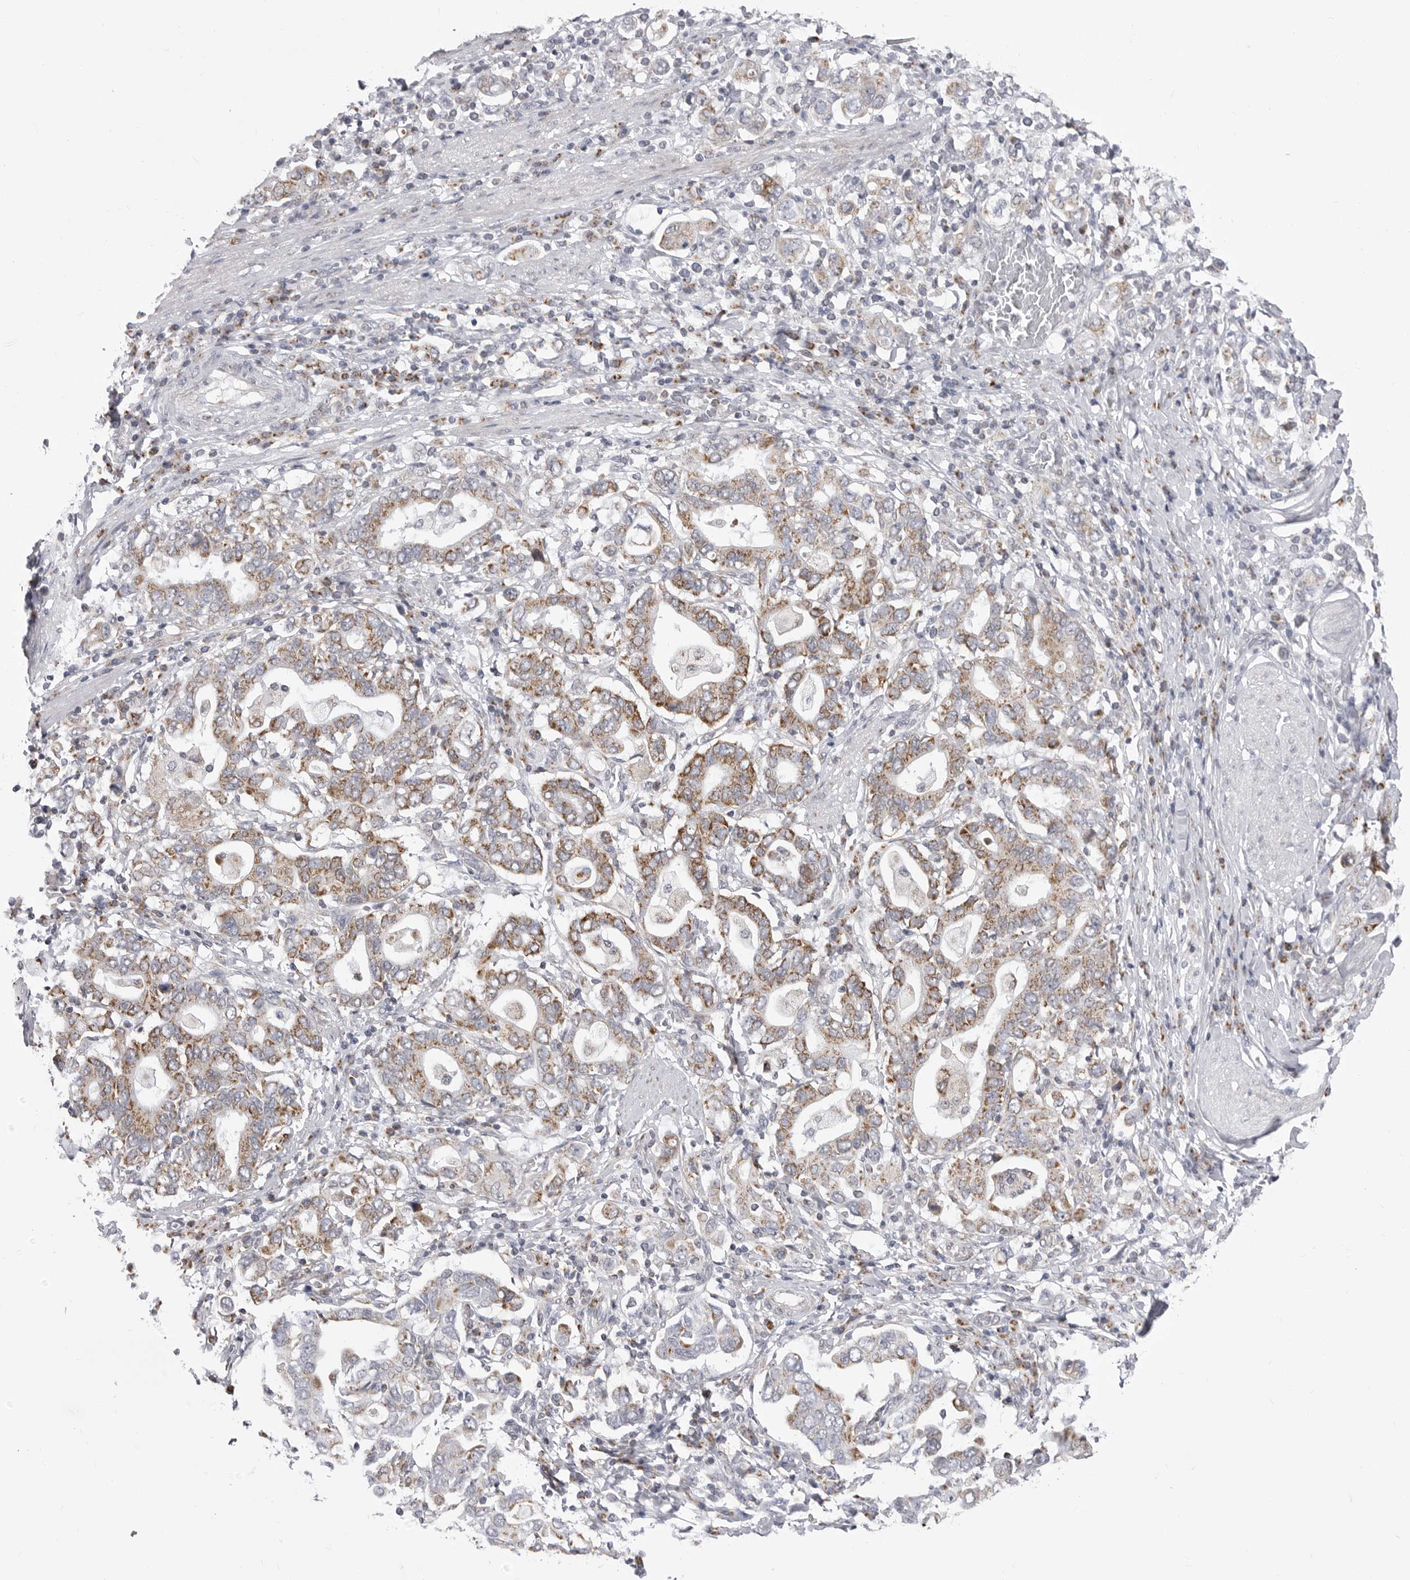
{"staining": {"intensity": "moderate", "quantity": "25%-75%", "location": "cytoplasmic/membranous"}, "tissue": "stomach cancer", "cell_type": "Tumor cells", "image_type": "cancer", "snomed": [{"axis": "morphology", "description": "Adenocarcinoma, NOS"}, {"axis": "topography", "description": "Stomach, upper"}], "caption": "Immunohistochemistry (DAB (3,3'-diaminobenzidine)) staining of stomach adenocarcinoma shows moderate cytoplasmic/membranous protein staining in about 25%-75% of tumor cells. Nuclei are stained in blue.", "gene": "FH", "patient": {"sex": "male", "age": 62}}